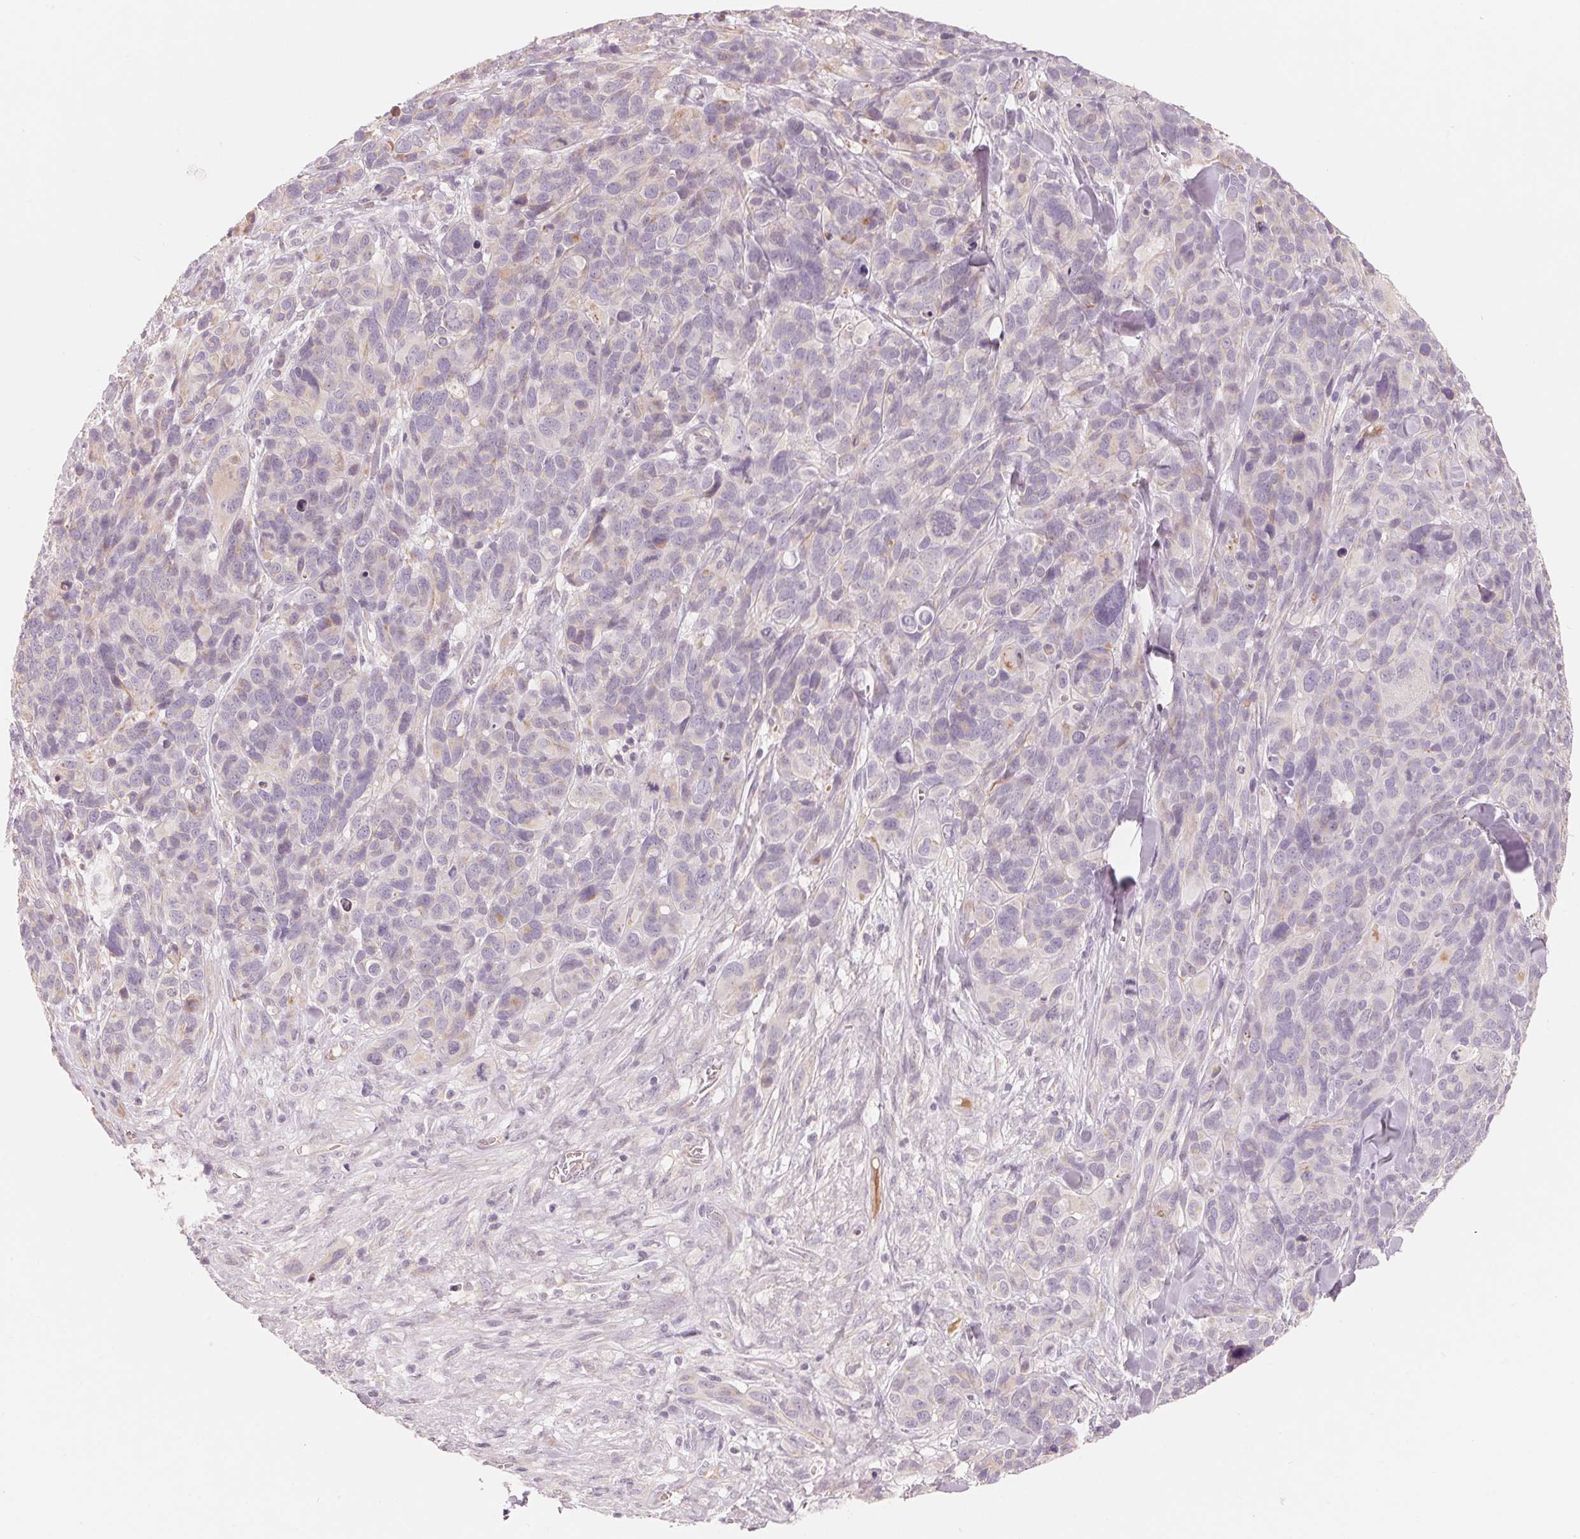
{"staining": {"intensity": "negative", "quantity": "none", "location": "none"}, "tissue": "melanoma", "cell_type": "Tumor cells", "image_type": "cancer", "snomed": [{"axis": "morphology", "description": "Malignant melanoma, NOS"}, {"axis": "topography", "description": "Skin"}], "caption": "Immunohistochemistry photomicrograph of malignant melanoma stained for a protein (brown), which reveals no expression in tumor cells.", "gene": "CFHR2", "patient": {"sex": "male", "age": 51}}